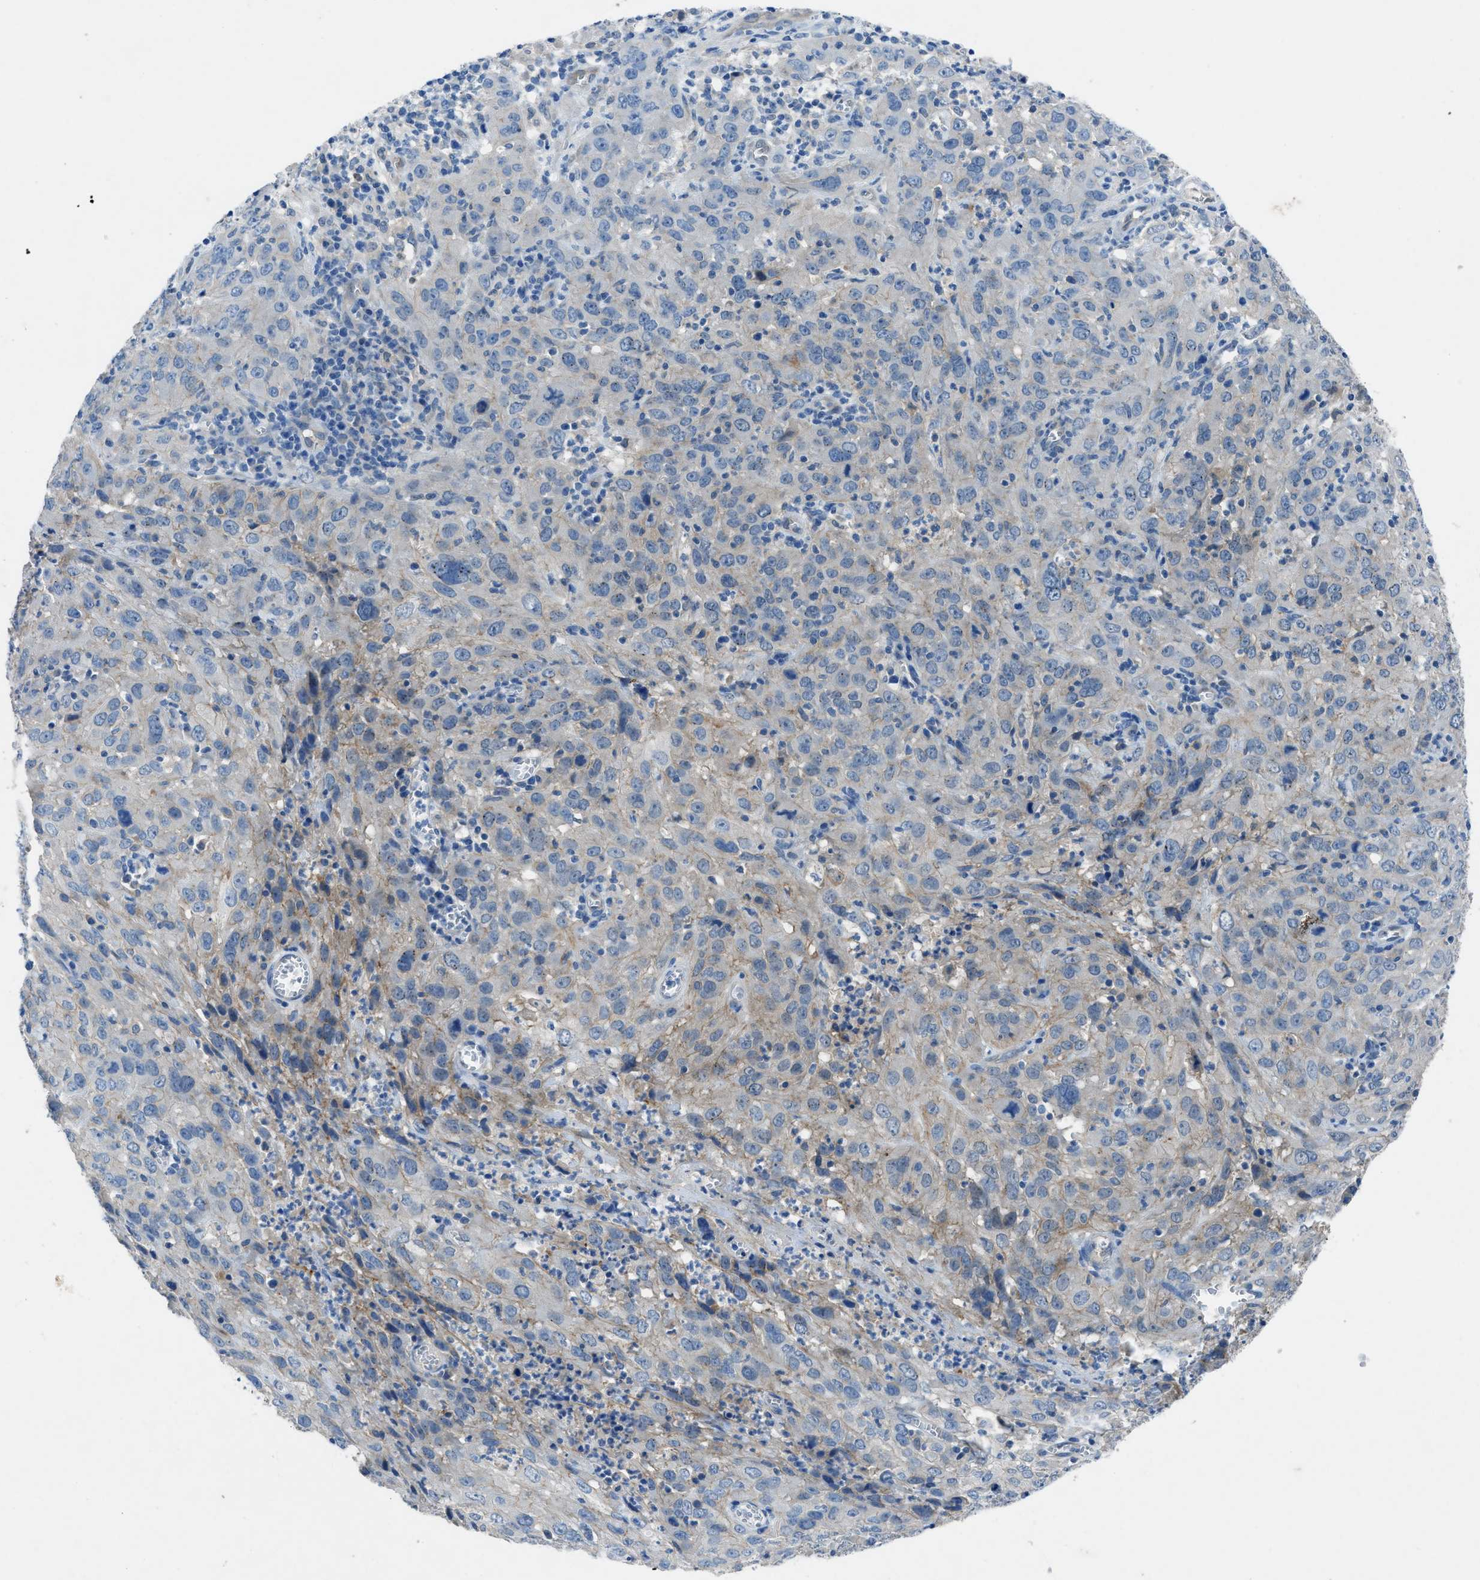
{"staining": {"intensity": "weak", "quantity": "<25%", "location": "cytoplasmic/membranous"}, "tissue": "cervical cancer", "cell_type": "Tumor cells", "image_type": "cancer", "snomed": [{"axis": "morphology", "description": "Squamous cell carcinoma, NOS"}, {"axis": "topography", "description": "Cervix"}], "caption": "An immunohistochemistry micrograph of squamous cell carcinoma (cervical) is shown. There is no staining in tumor cells of squamous cell carcinoma (cervical).", "gene": "PTGFRN", "patient": {"sex": "female", "age": 32}}